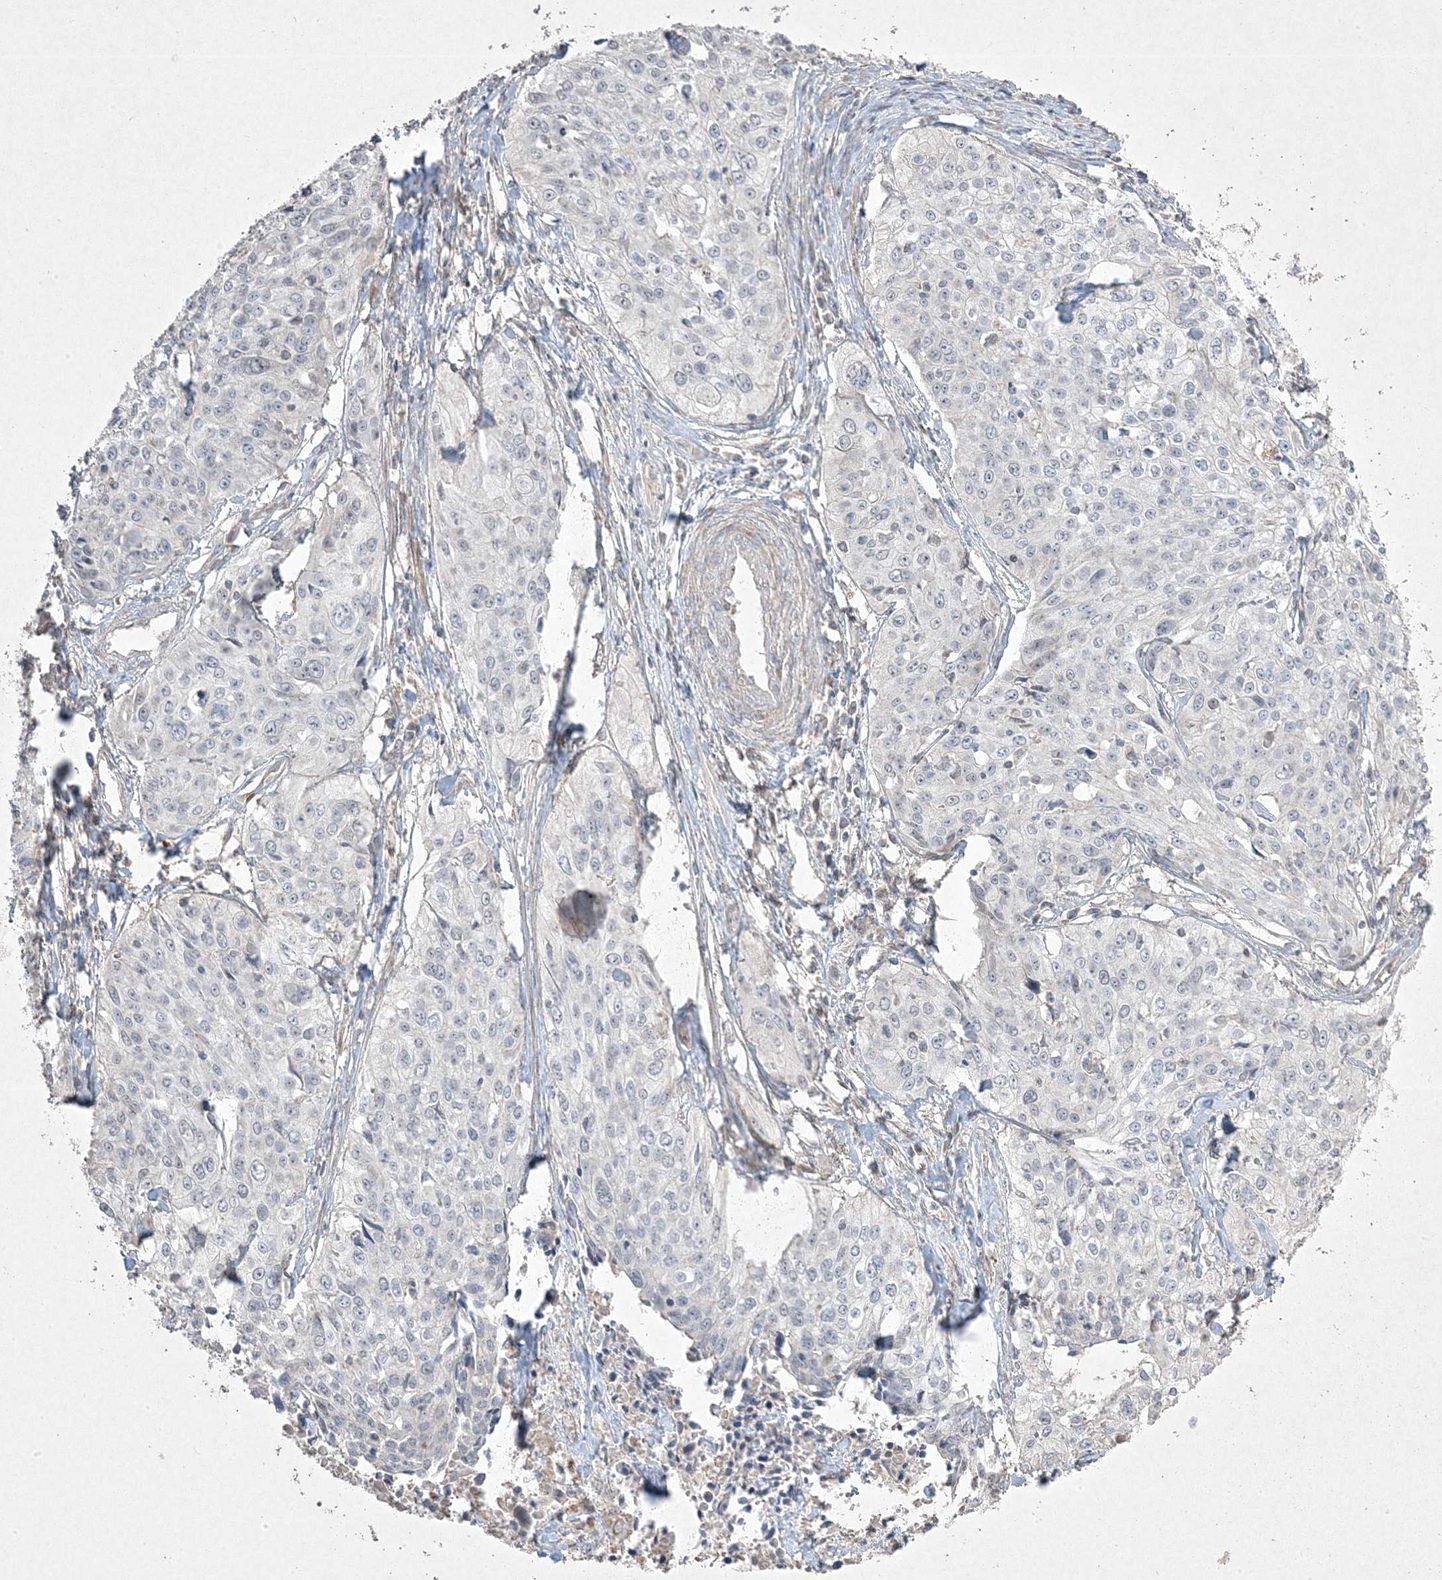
{"staining": {"intensity": "negative", "quantity": "none", "location": "none"}, "tissue": "cervical cancer", "cell_type": "Tumor cells", "image_type": "cancer", "snomed": [{"axis": "morphology", "description": "Squamous cell carcinoma, NOS"}, {"axis": "topography", "description": "Cervix"}], "caption": "This is an IHC image of human cervical squamous cell carcinoma. There is no staining in tumor cells.", "gene": "RGL4", "patient": {"sex": "female", "age": 31}}